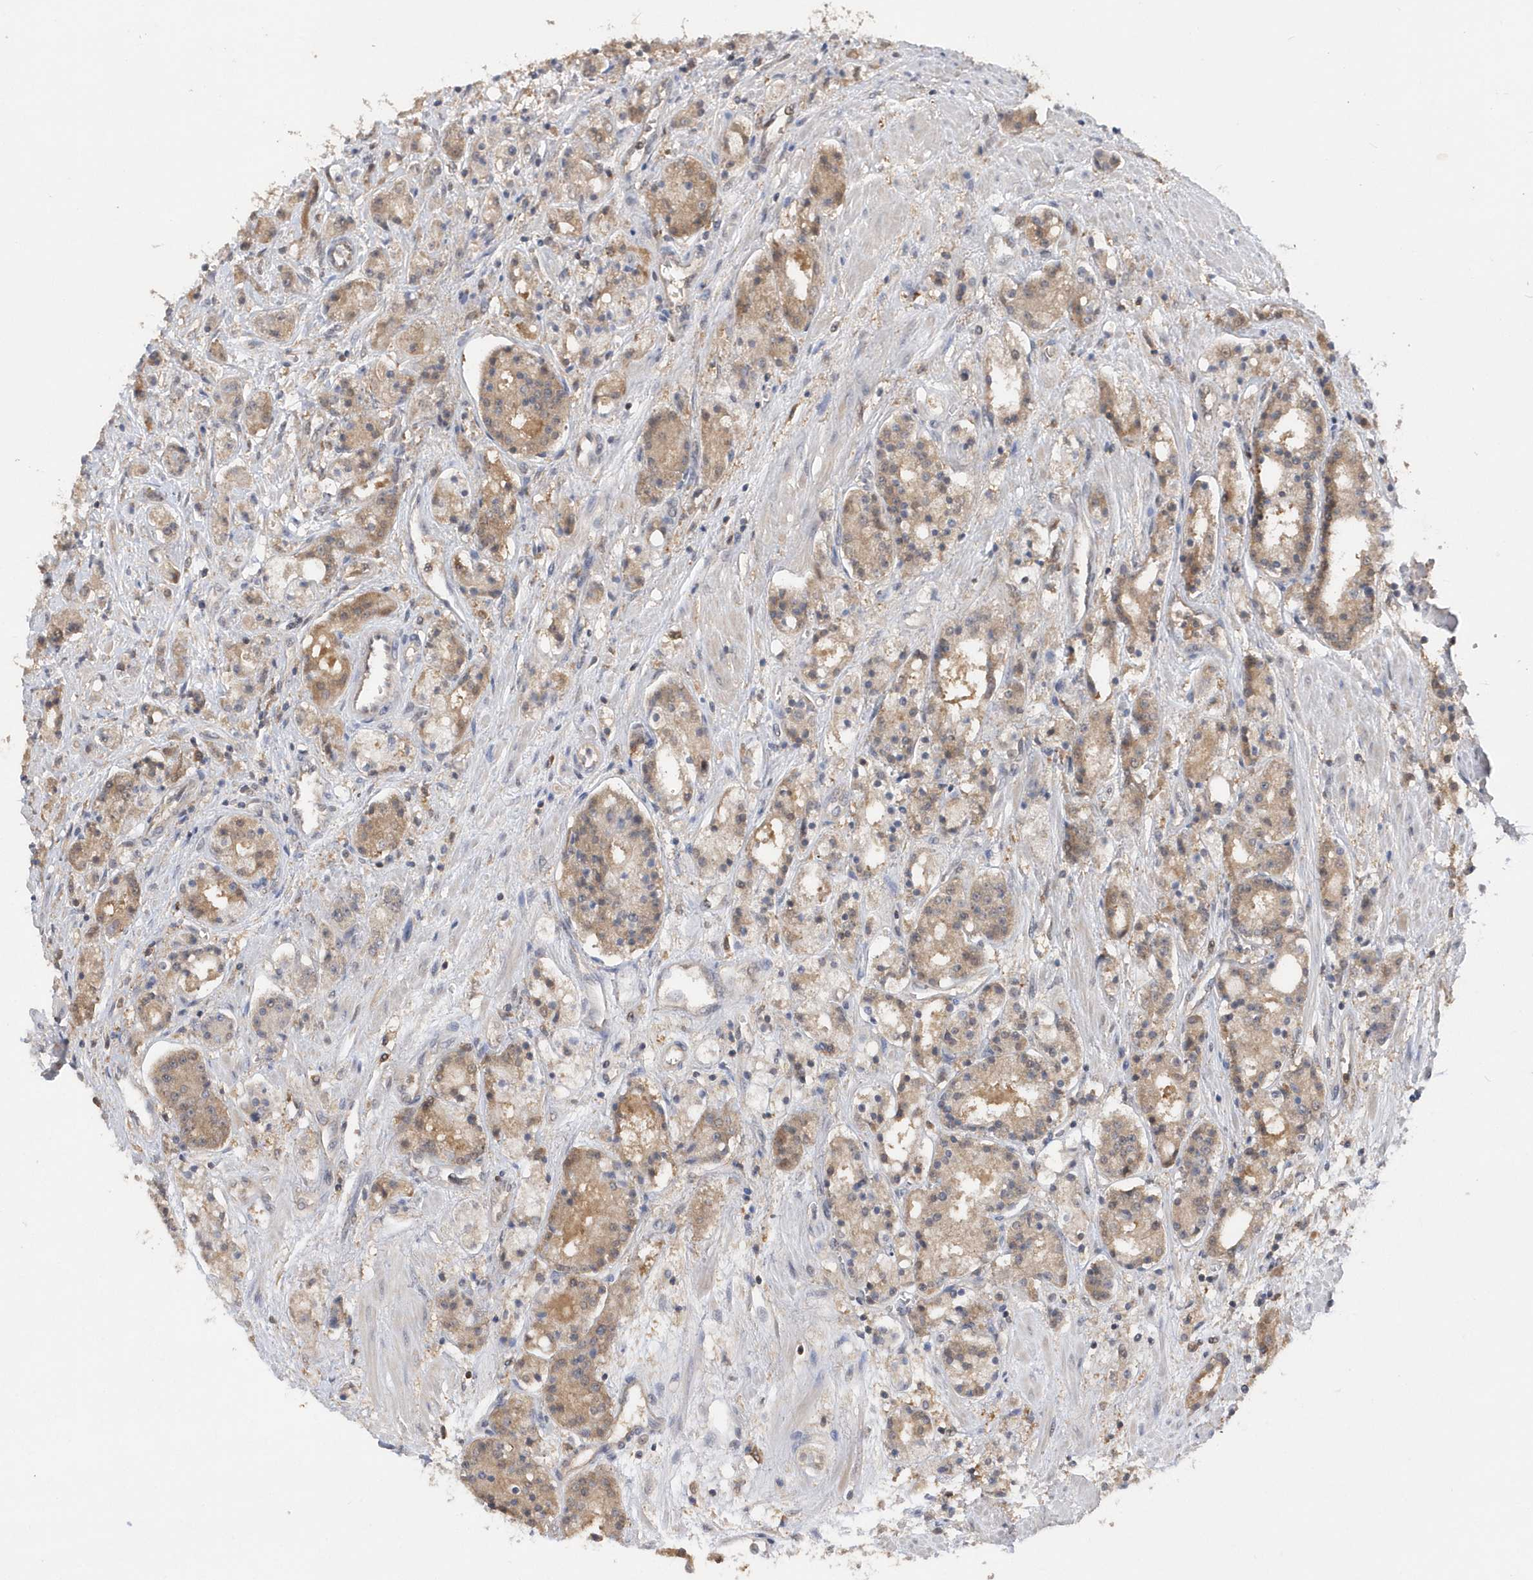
{"staining": {"intensity": "weak", "quantity": ">75%", "location": "cytoplasmic/membranous"}, "tissue": "prostate cancer", "cell_type": "Tumor cells", "image_type": "cancer", "snomed": [{"axis": "morphology", "description": "Adenocarcinoma, High grade"}, {"axis": "topography", "description": "Prostate"}], "caption": "A low amount of weak cytoplasmic/membranous expression is appreciated in approximately >75% of tumor cells in adenocarcinoma (high-grade) (prostate) tissue.", "gene": "RPE", "patient": {"sex": "male", "age": 60}}